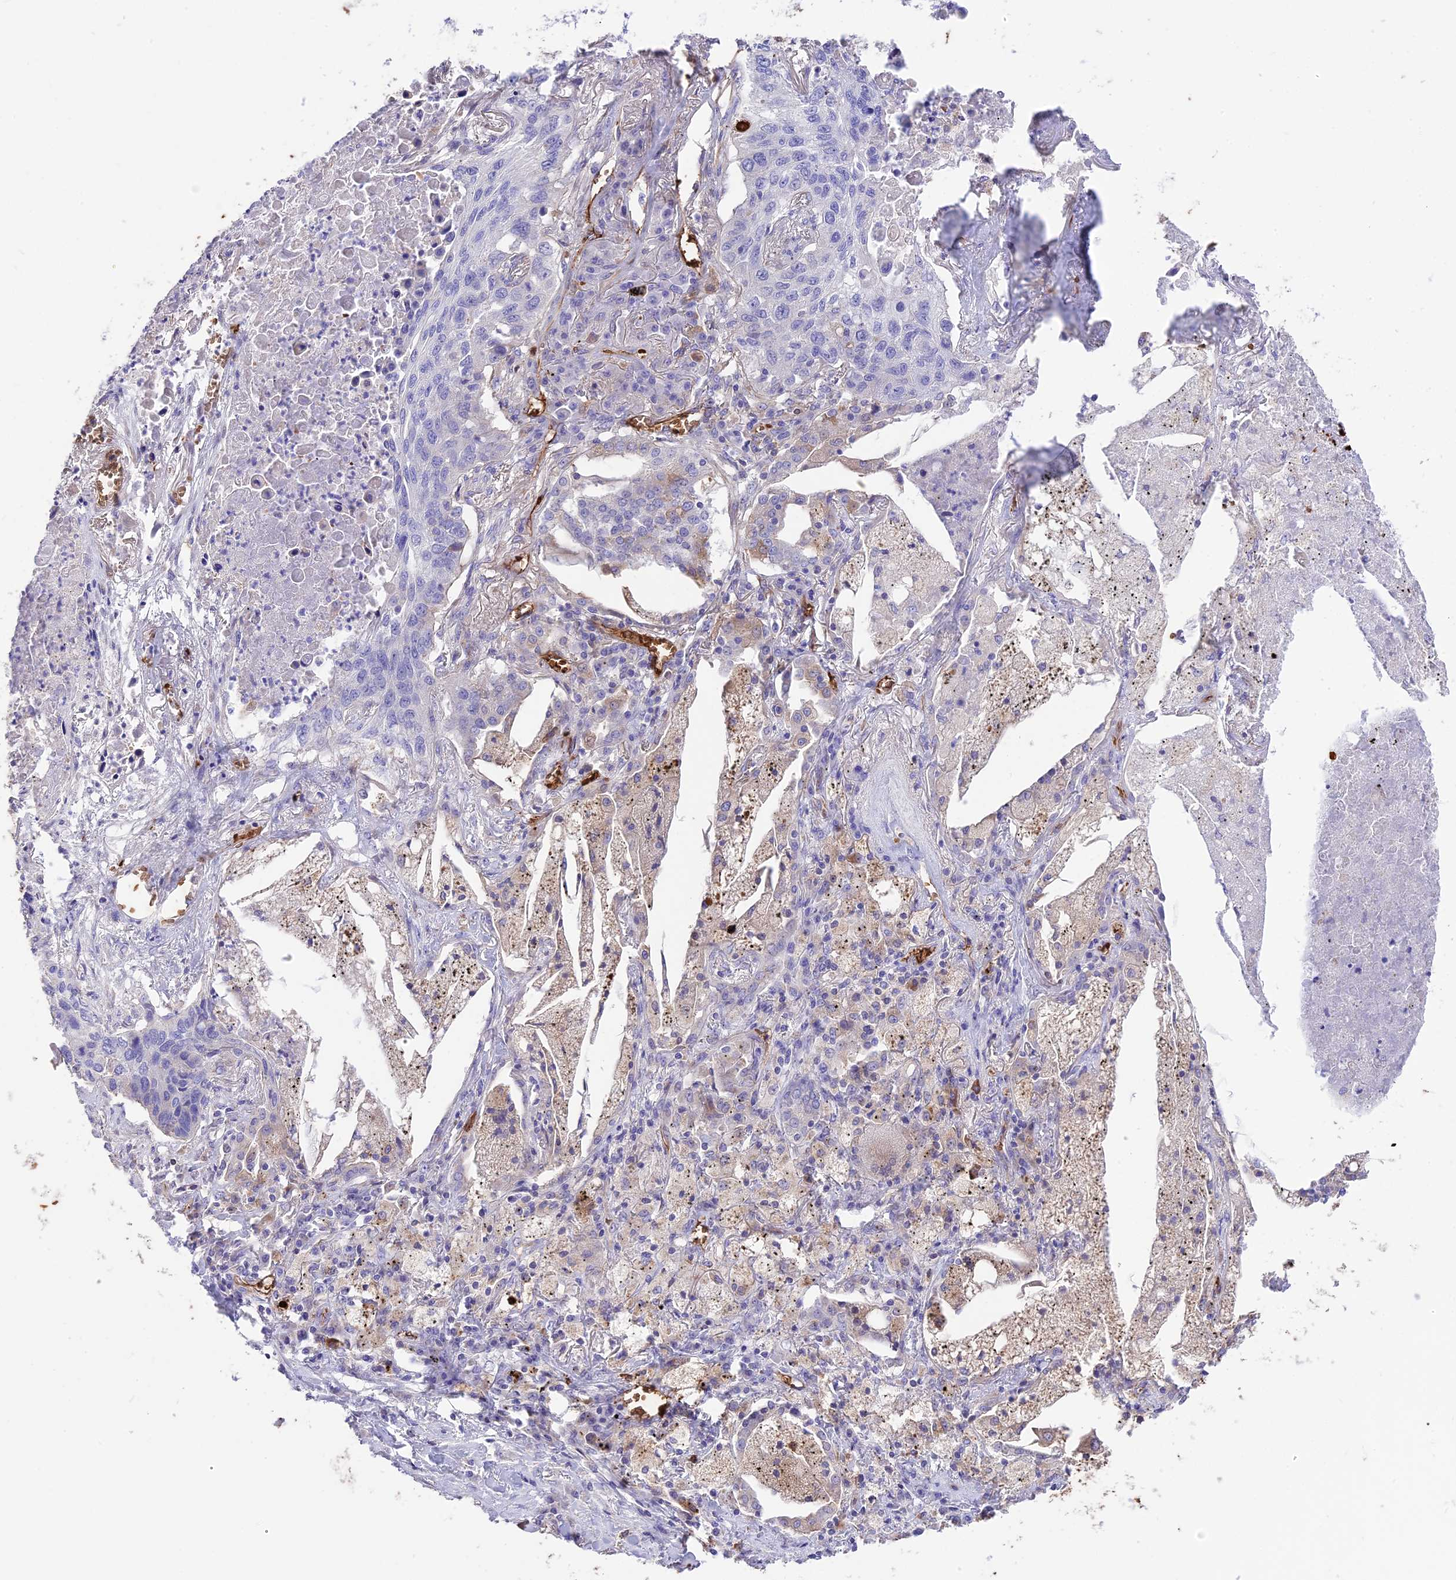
{"staining": {"intensity": "negative", "quantity": "none", "location": "none"}, "tissue": "lung cancer", "cell_type": "Tumor cells", "image_type": "cancer", "snomed": [{"axis": "morphology", "description": "Squamous cell carcinoma, NOS"}, {"axis": "topography", "description": "Lung"}], "caption": "Immunohistochemistry photomicrograph of neoplastic tissue: human lung squamous cell carcinoma stained with DAB (3,3'-diaminobenzidine) demonstrates no significant protein staining in tumor cells. The staining was performed using DAB (3,3'-diaminobenzidine) to visualize the protein expression in brown, while the nuclei were stained in blue with hematoxylin (Magnification: 20x).", "gene": "TTC4", "patient": {"sex": "female", "age": 63}}